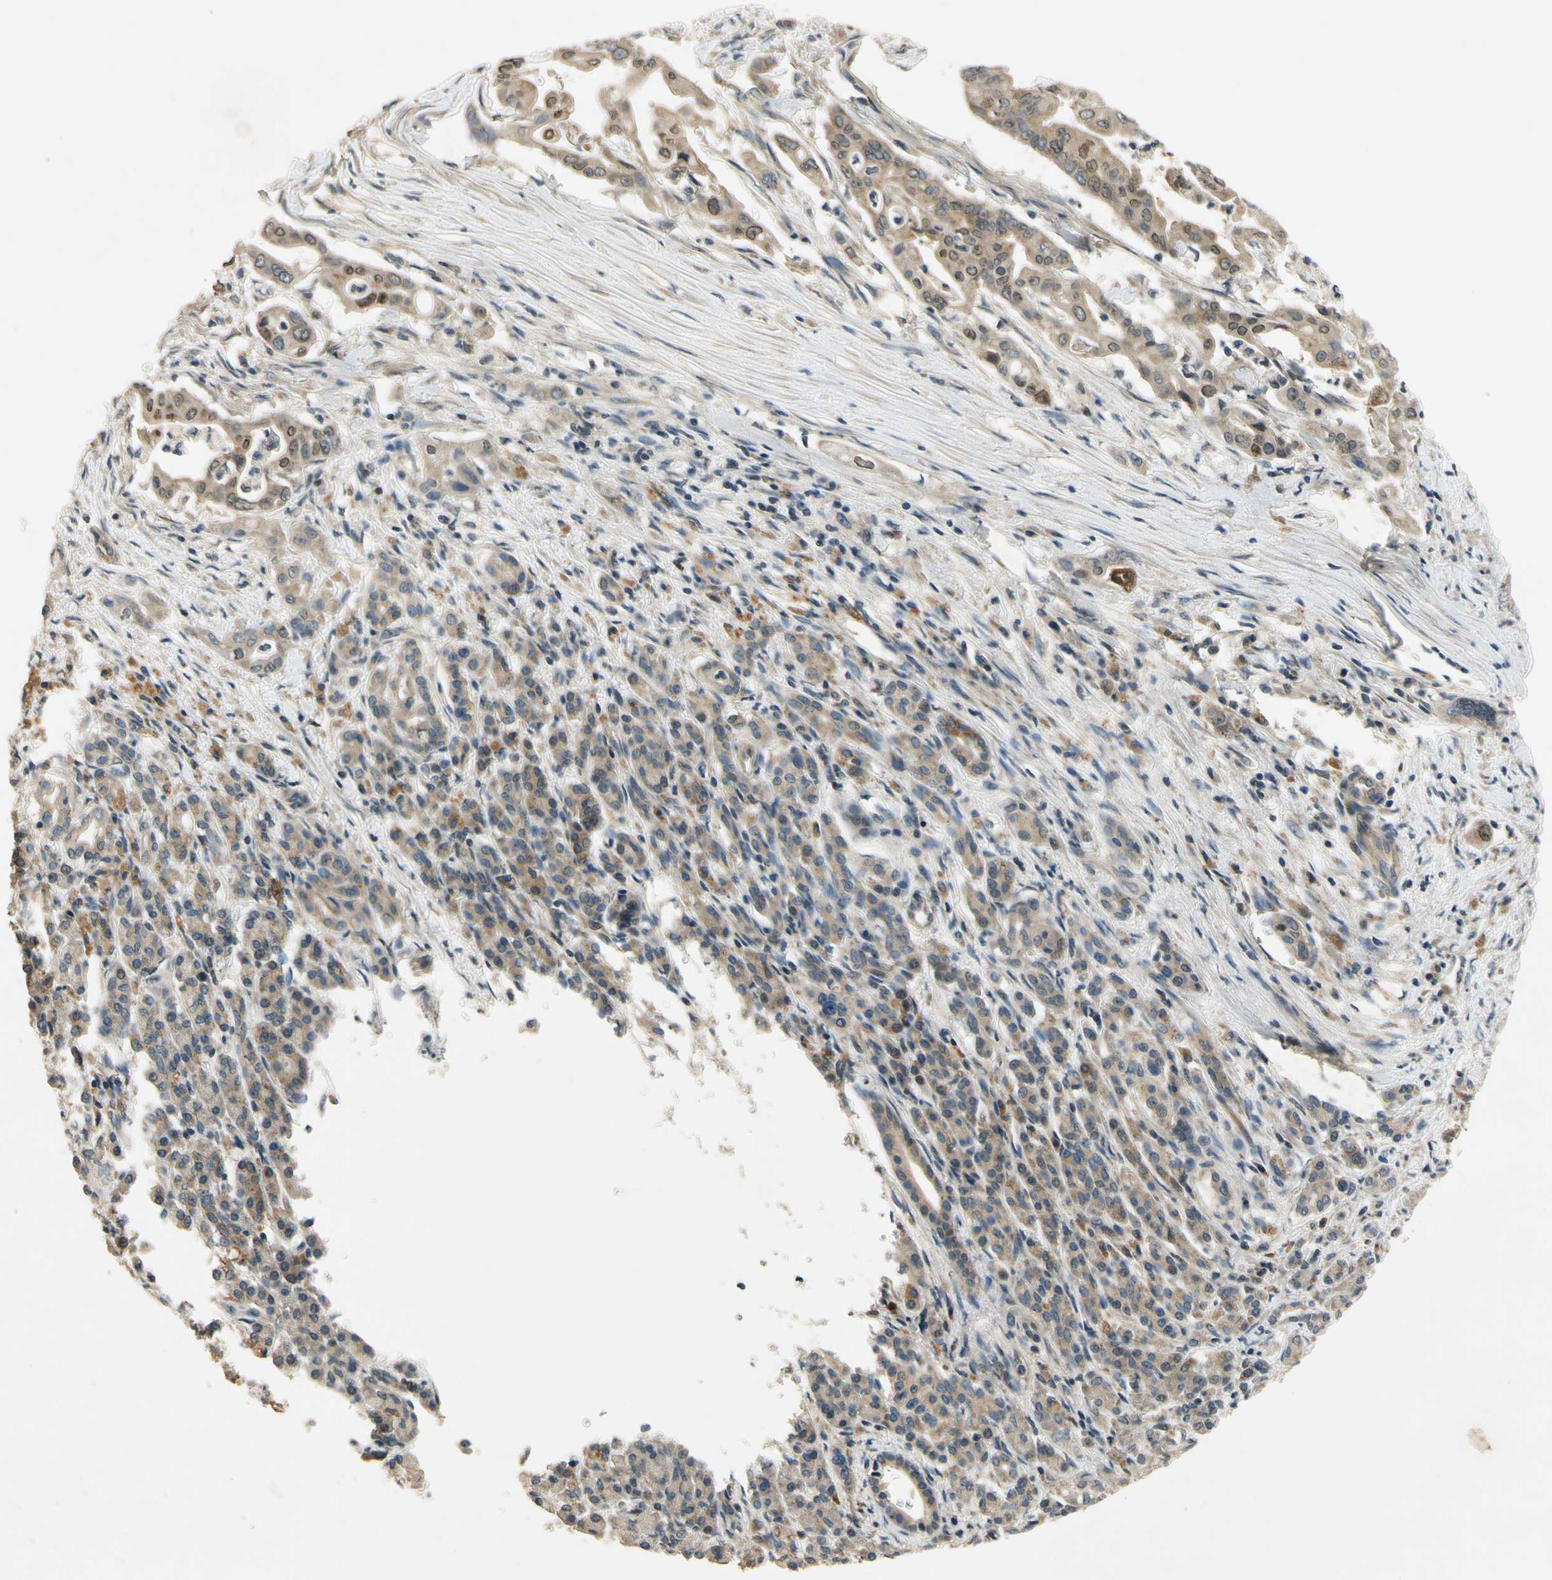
{"staining": {"intensity": "weak", "quantity": ">75%", "location": "cytoplasmic/membranous,nuclear"}, "tissue": "pancreatic cancer", "cell_type": "Tumor cells", "image_type": "cancer", "snomed": [{"axis": "morphology", "description": "Normal tissue, NOS"}, {"axis": "topography", "description": "Pancreas"}], "caption": "Protein staining of pancreatic cancer tissue exhibits weak cytoplasmic/membranous and nuclear positivity in approximately >75% of tumor cells.", "gene": "ALKBH3", "patient": {"sex": "male", "age": 42}}